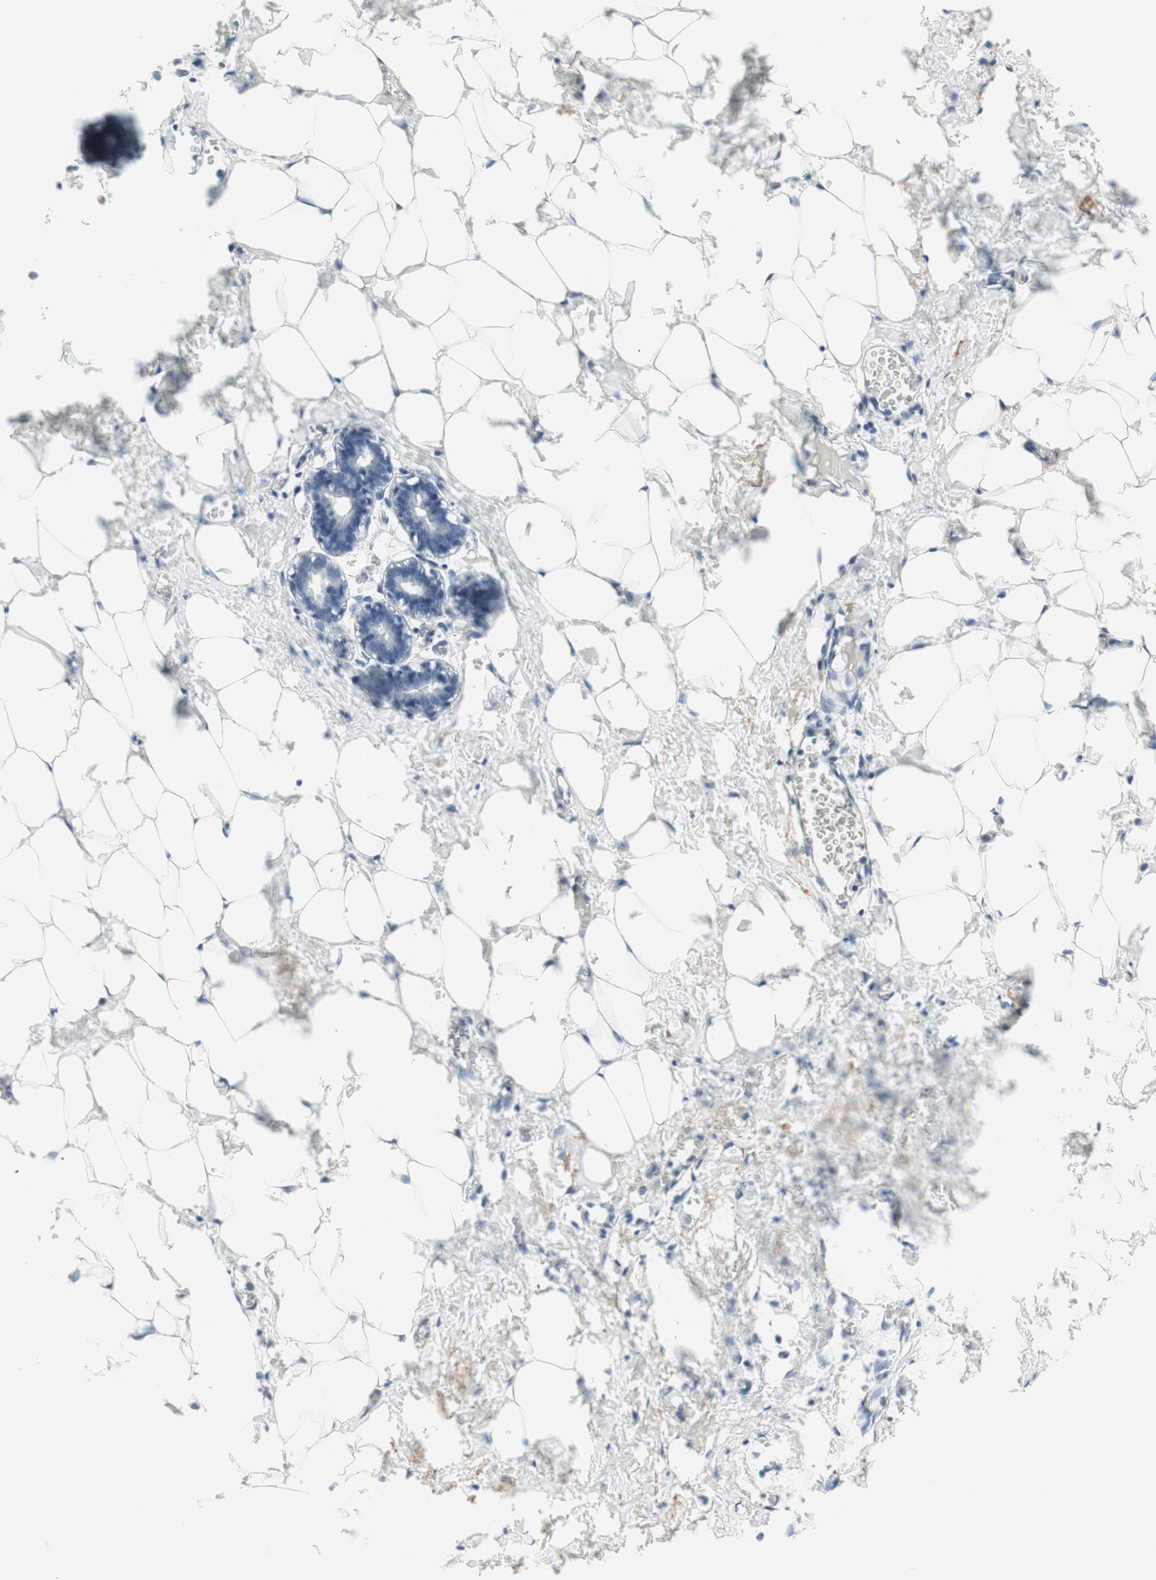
{"staining": {"intensity": "negative", "quantity": "none", "location": "none"}, "tissue": "breast", "cell_type": "Adipocytes", "image_type": "normal", "snomed": [{"axis": "morphology", "description": "Normal tissue, NOS"}, {"axis": "topography", "description": "Breast"}], "caption": "DAB (3,3'-diaminobenzidine) immunohistochemical staining of unremarkable human breast demonstrates no significant staining in adipocytes. (IHC, brightfield microscopy, high magnification).", "gene": "MUC3A", "patient": {"sex": "female", "age": 27}}